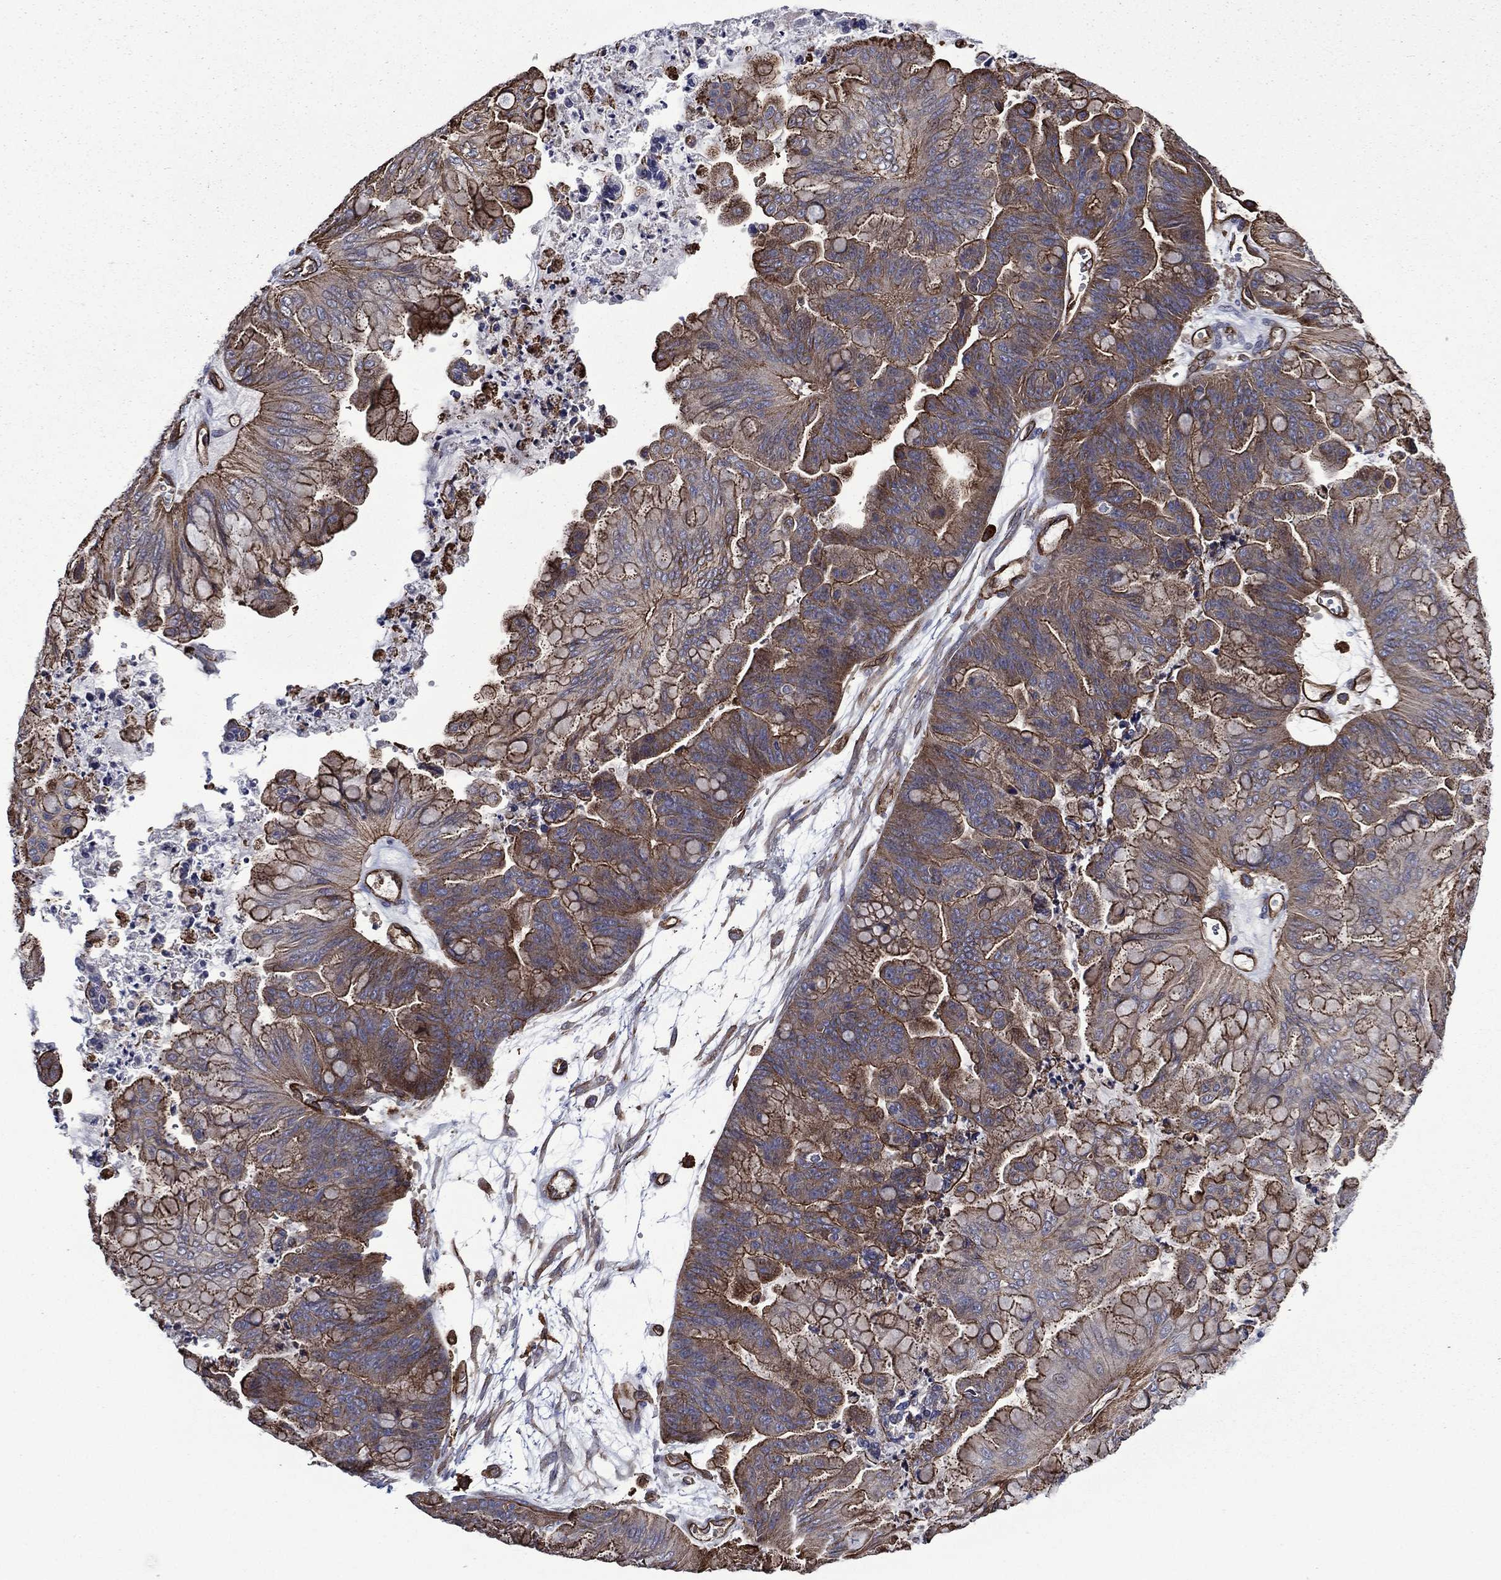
{"staining": {"intensity": "strong", "quantity": "<25%", "location": "cytoplasmic/membranous"}, "tissue": "ovarian cancer", "cell_type": "Tumor cells", "image_type": "cancer", "snomed": [{"axis": "morphology", "description": "Cystadenocarcinoma, mucinous, NOS"}, {"axis": "topography", "description": "Ovary"}], "caption": "IHC image of neoplastic tissue: ovarian cancer stained using immunohistochemistry displays medium levels of strong protein expression localized specifically in the cytoplasmic/membranous of tumor cells, appearing as a cytoplasmic/membranous brown color.", "gene": "PLPP3", "patient": {"sex": "female", "age": 67}}